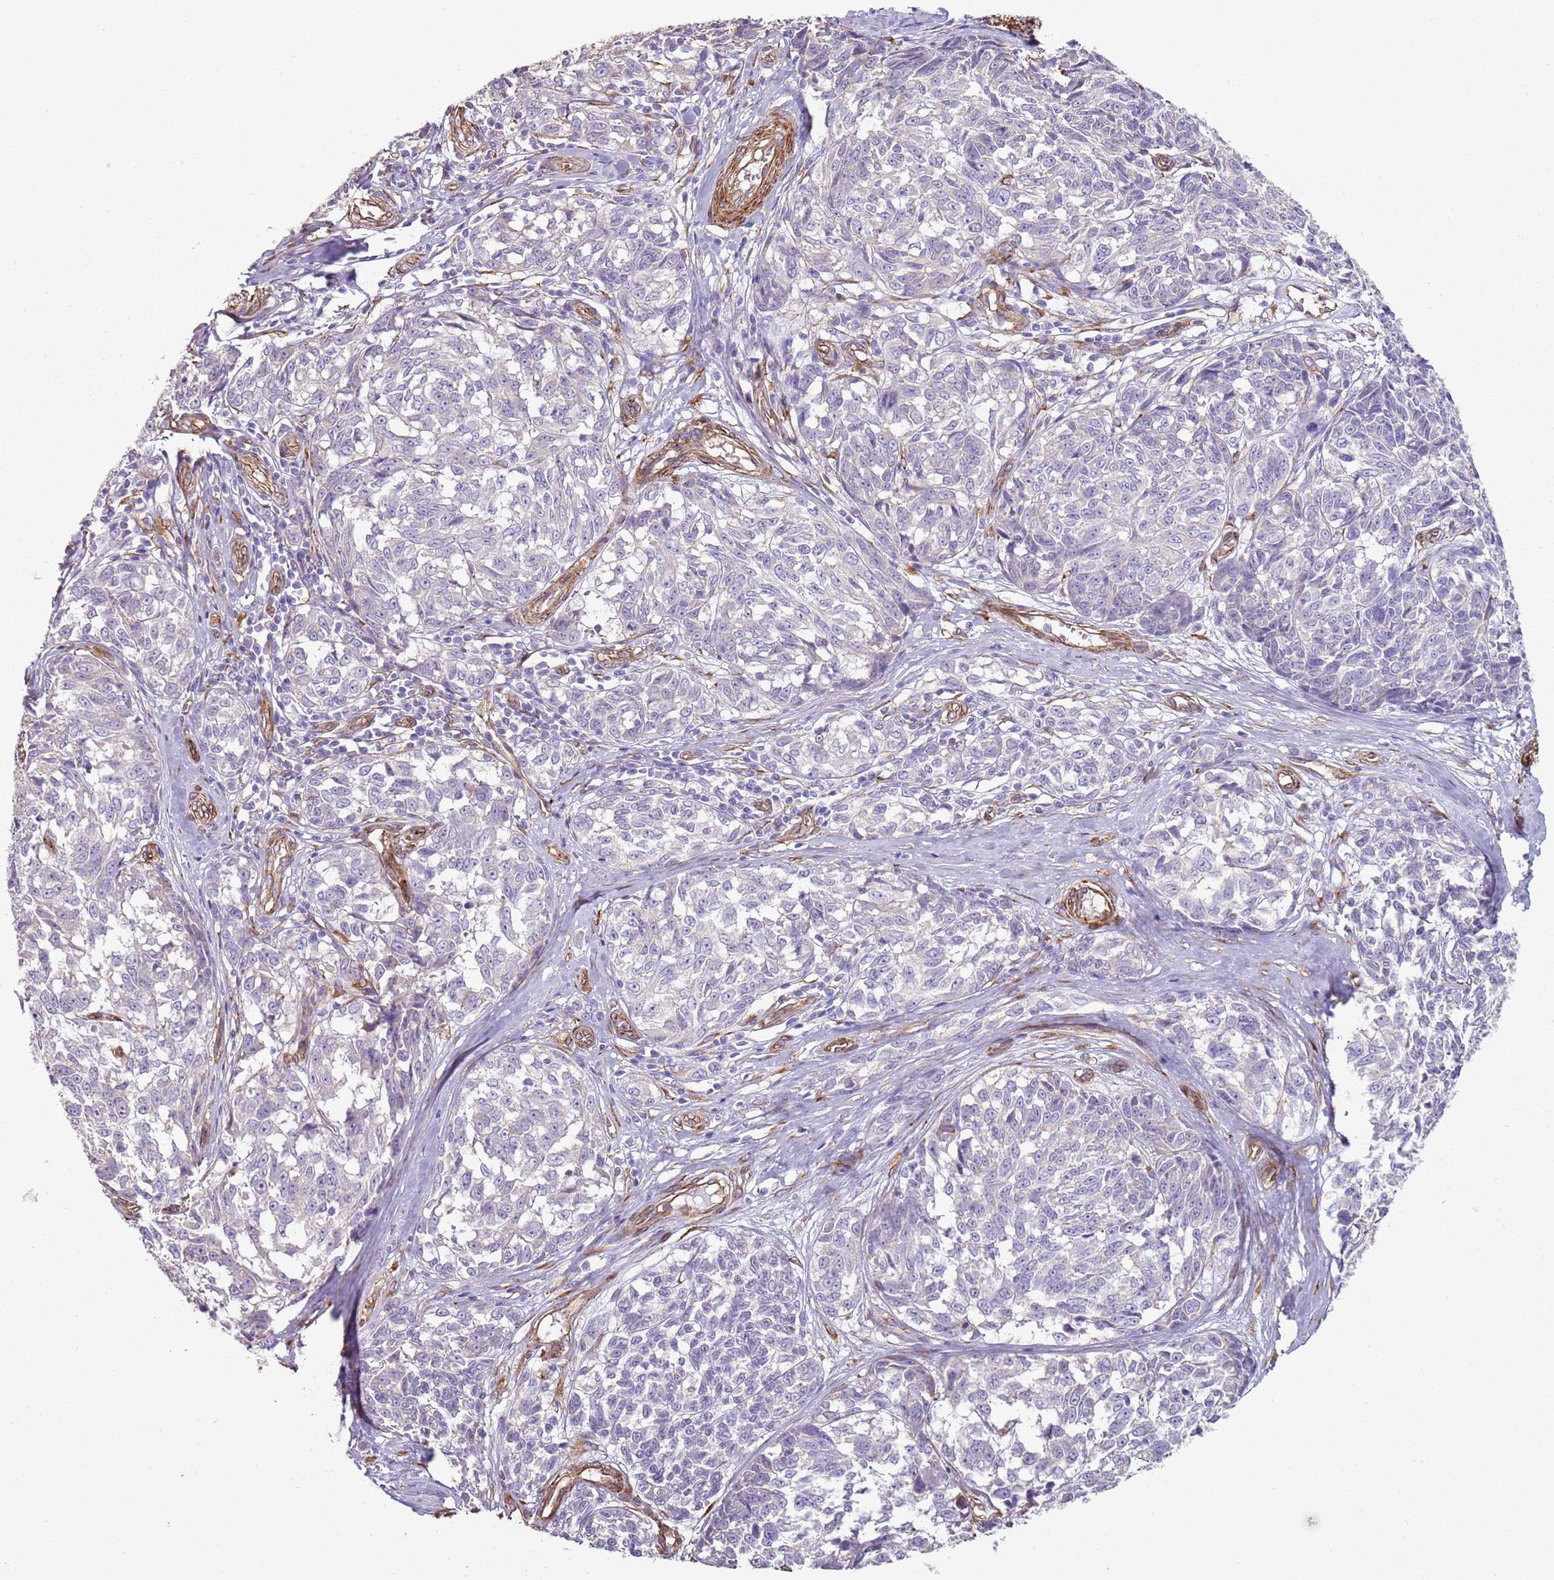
{"staining": {"intensity": "negative", "quantity": "none", "location": "none"}, "tissue": "melanoma", "cell_type": "Tumor cells", "image_type": "cancer", "snomed": [{"axis": "morphology", "description": "Normal tissue, NOS"}, {"axis": "morphology", "description": "Malignant melanoma, NOS"}, {"axis": "topography", "description": "Skin"}], "caption": "Immunohistochemistry (IHC) photomicrograph of neoplastic tissue: malignant melanoma stained with DAB (3,3'-diaminobenzidine) exhibits no significant protein staining in tumor cells.", "gene": "PHLPP2", "patient": {"sex": "female", "age": 64}}